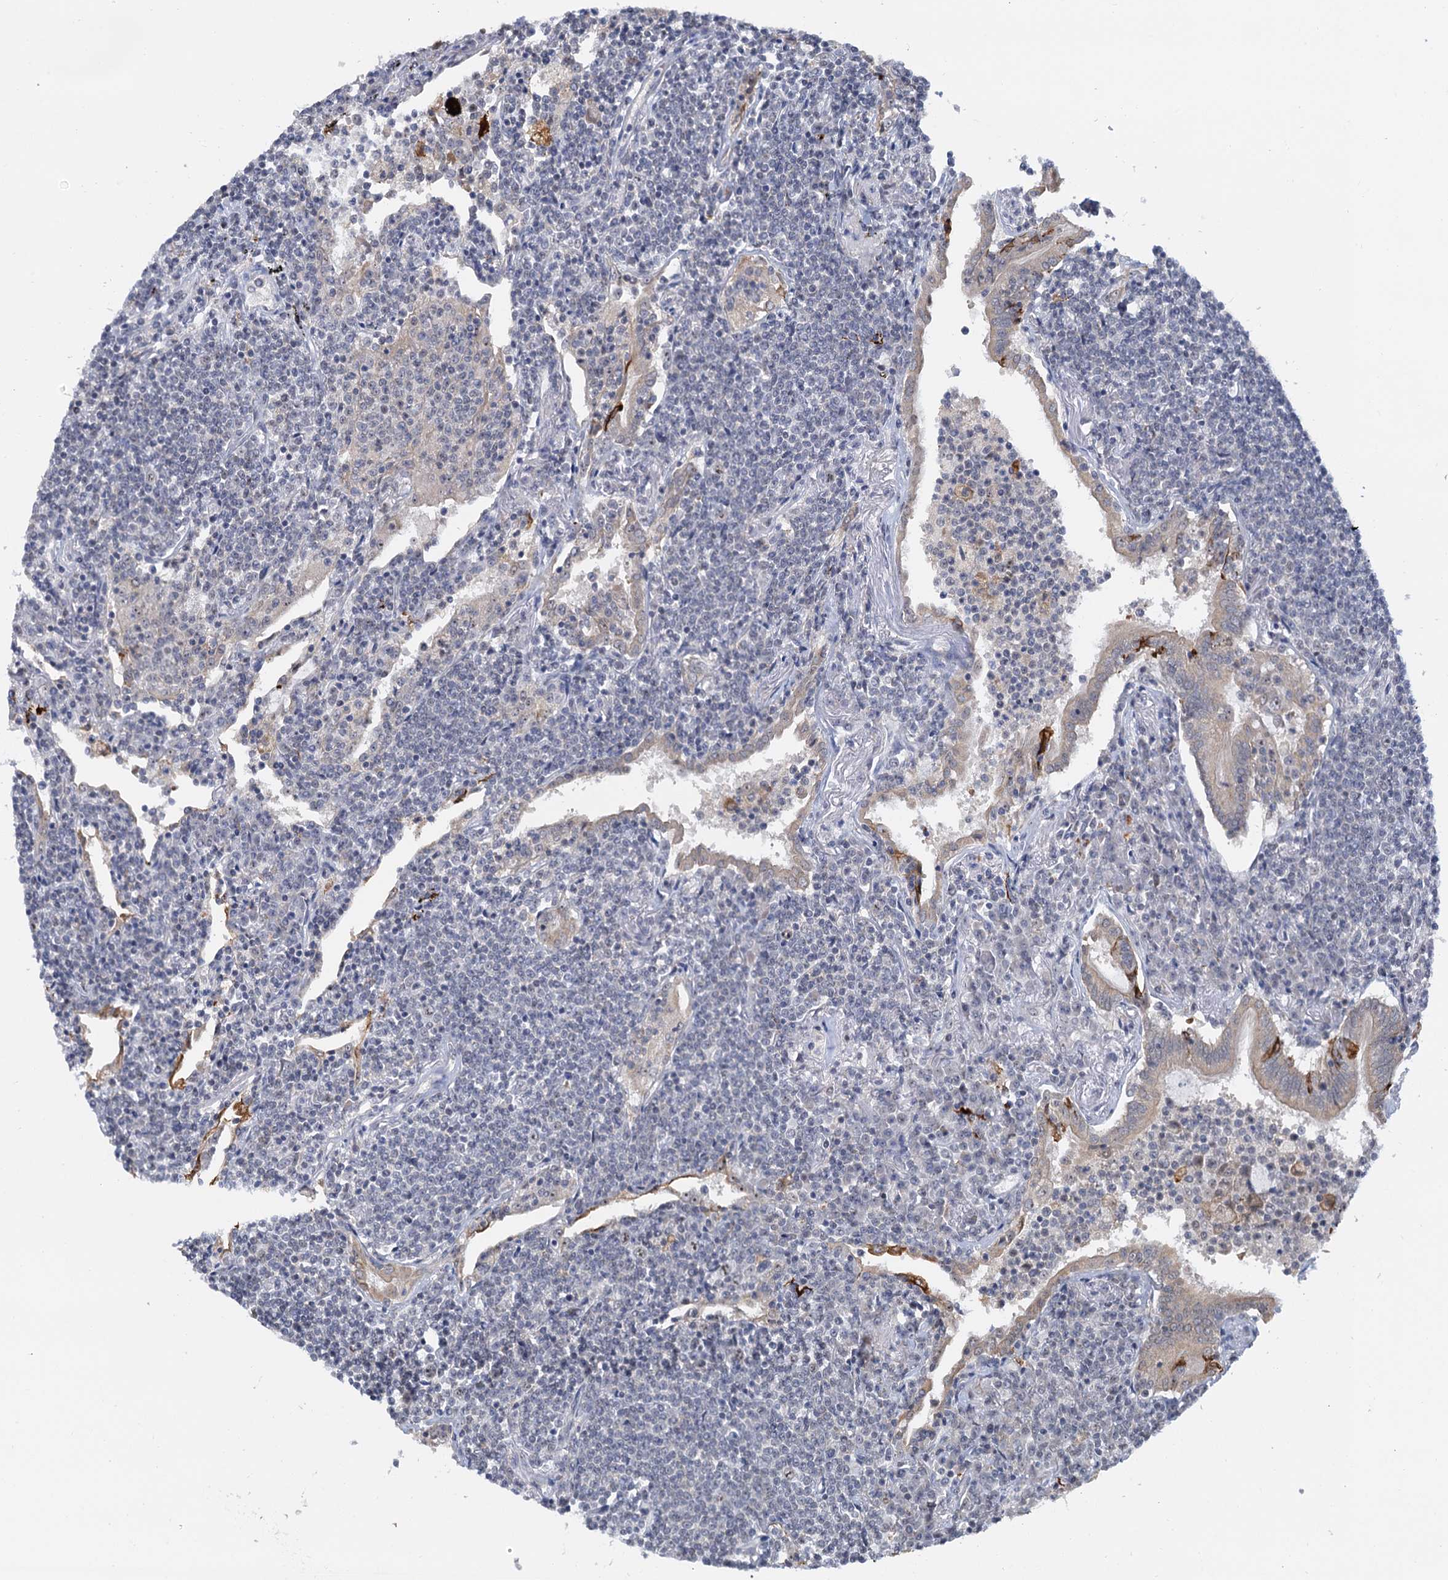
{"staining": {"intensity": "negative", "quantity": "none", "location": "none"}, "tissue": "lymphoma", "cell_type": "Tumor cells", "image_type": "cancer", "snomed": [{"axis": "morphology", "description": "Malignant lymphoma, non-Hodgkin's type, Low grade"}, {"axis": "topography", "description": "Lung"}], "caption": "A micrograph of human lymphoma is negative for staining in tumor cells.", "gene": "NAT10", "patient": {"sex": "female", "age": 71}}